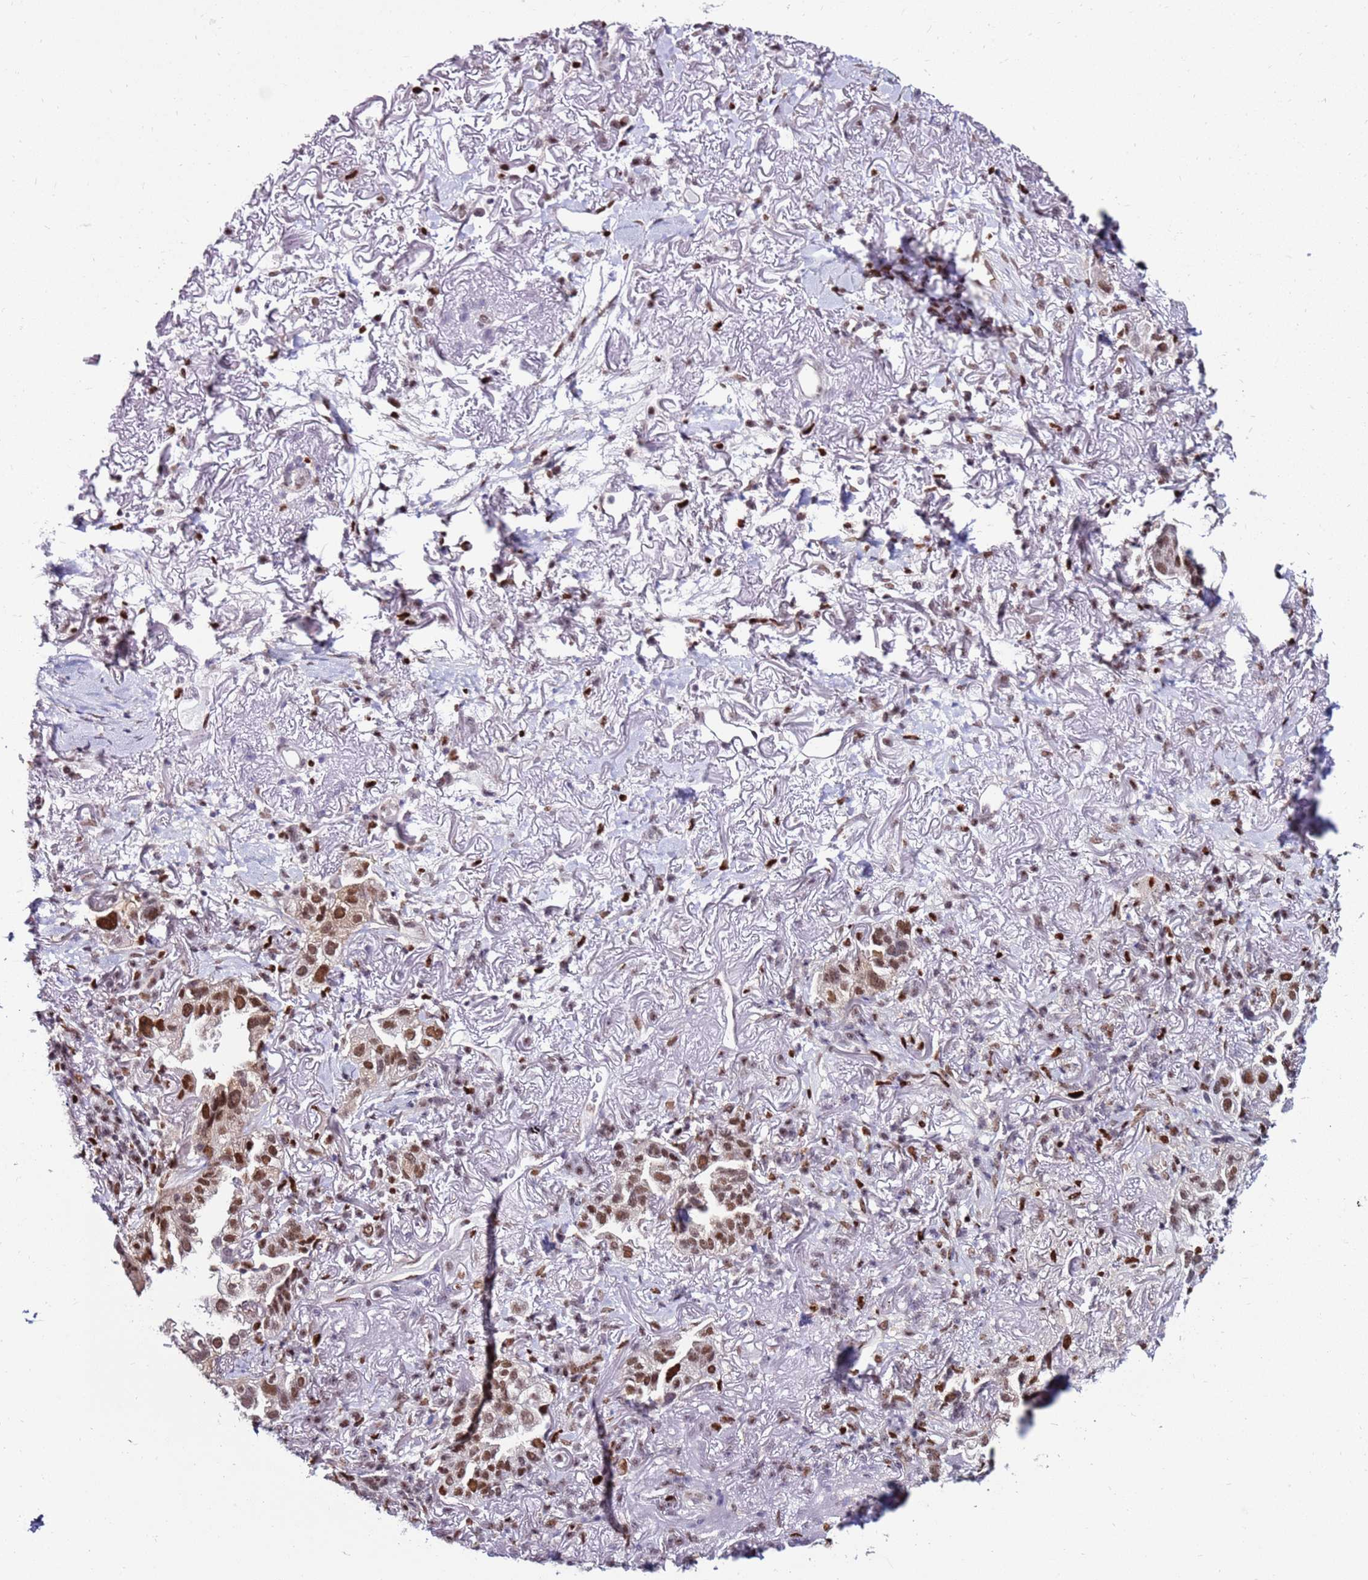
{"staining": {"intensity": "moderate", "quantity": ">75%", "location": "nuclear"}, "tissue": "lung cancer", "cell_type": "Tumor cells", "image_type": "cancer", "snomed": [{"axis": "morphology", "description": "Adenocarcinoma, NOS"}, {"axis": "topography", "description": "Lung"}], "caption": "Lung cancer tissue demonstrates moderate nuclear staining in approximately >75% of tumor cells, visualized by immunohistochemistry.", "gene": "KPNA4", "patient": {"sex": "female", "age": 69}}